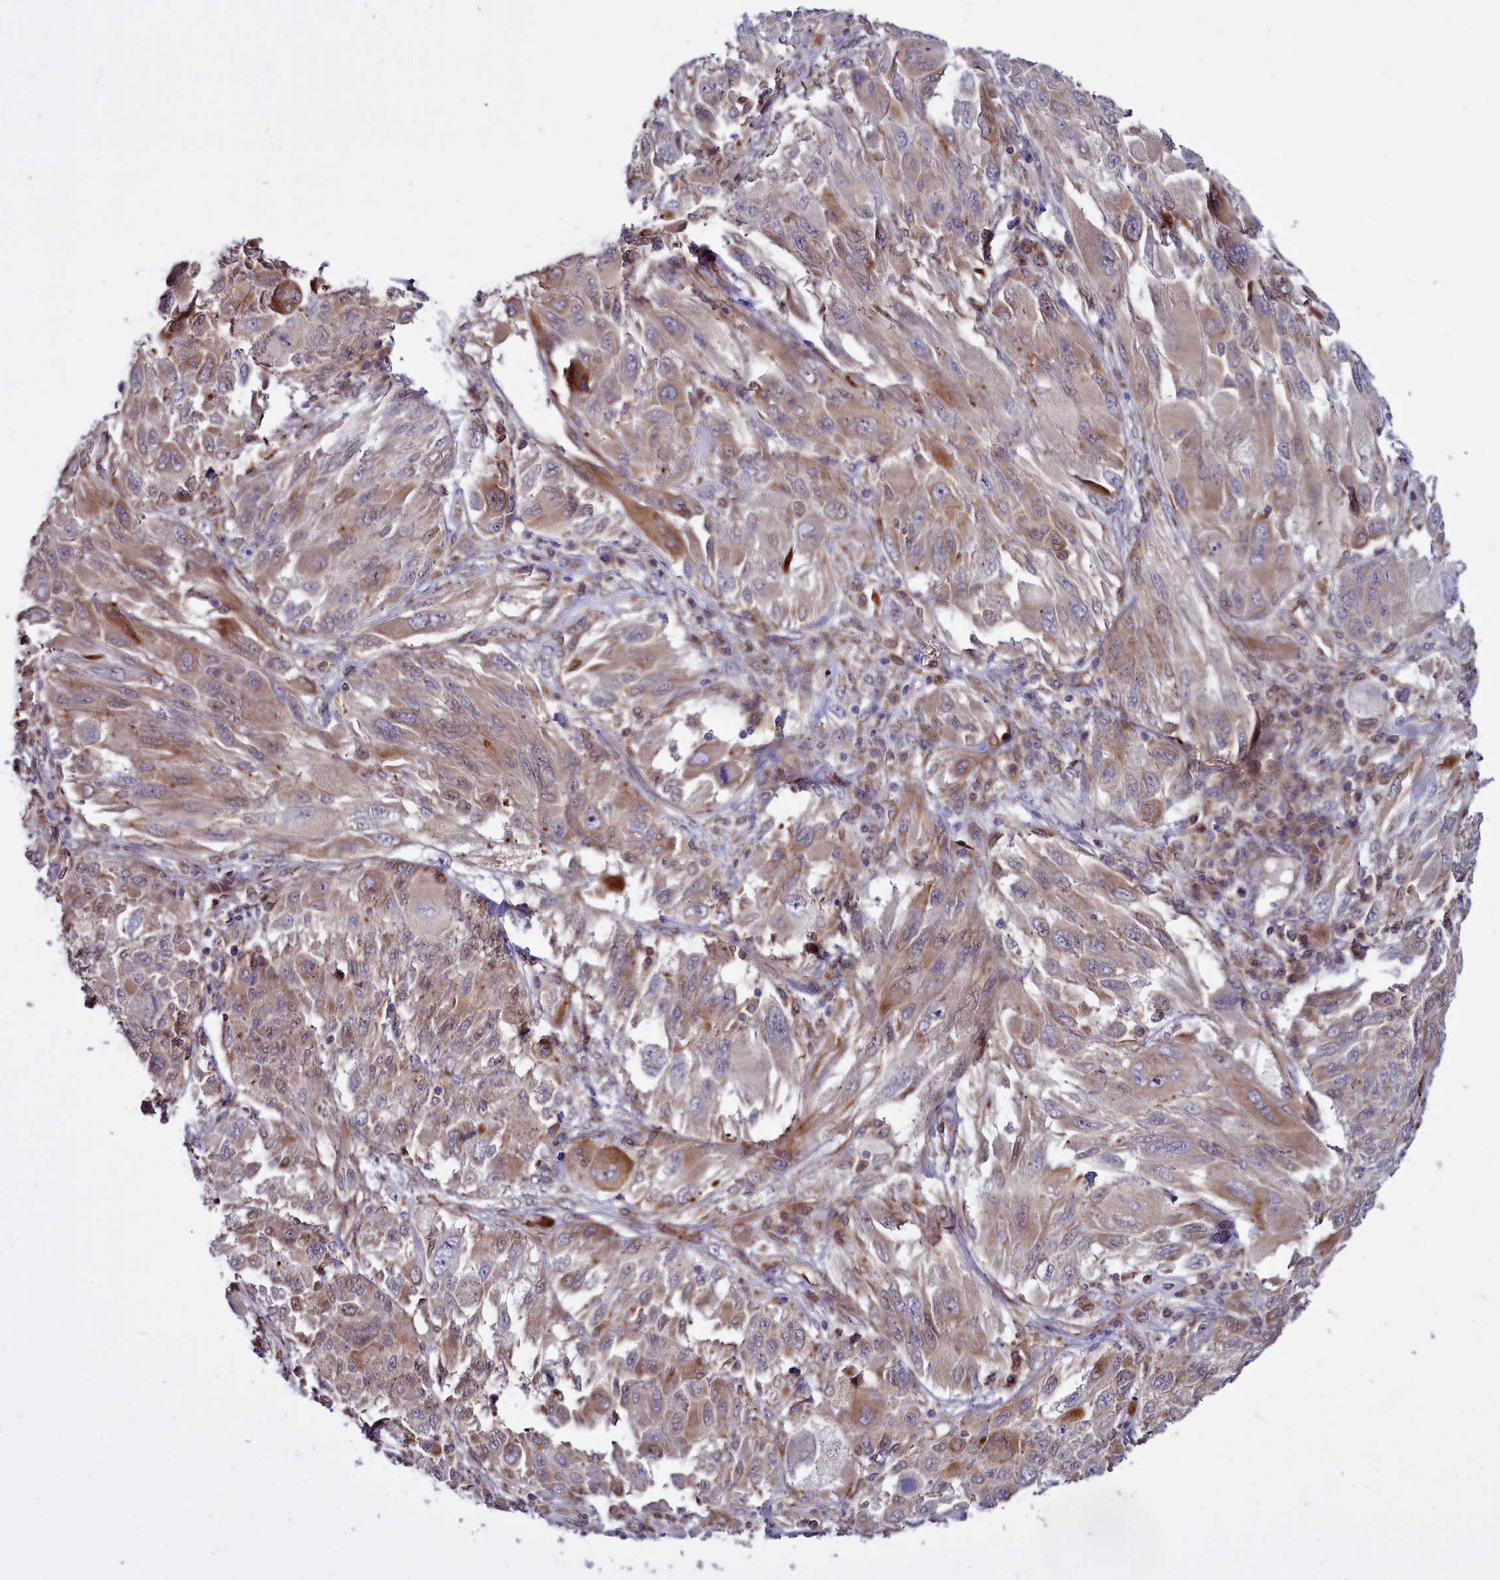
{"staining": {"intensity": "moderate", "quantity": "25%-75%", "location": "cytoplasmic/membranous"}, "tissue": "melanoma", "cell_type": "Tumor cells", "image_type": "cancer", "snomed": [{"axis": "morphology", "description": "Malignant melanoma, NOS"}, {"axis": "topography", "description": "Skin"}], "caption": "This photomicrograph reveals melanoma stained with IHC to label a protein in brown. The cytoplasmic/membranous of tumor cells show moderate positivity for the protein. Nuclei are counter-stained blue.", "gene": "RAPGEF4", "patient": {"sex": "female", "age": 91}}